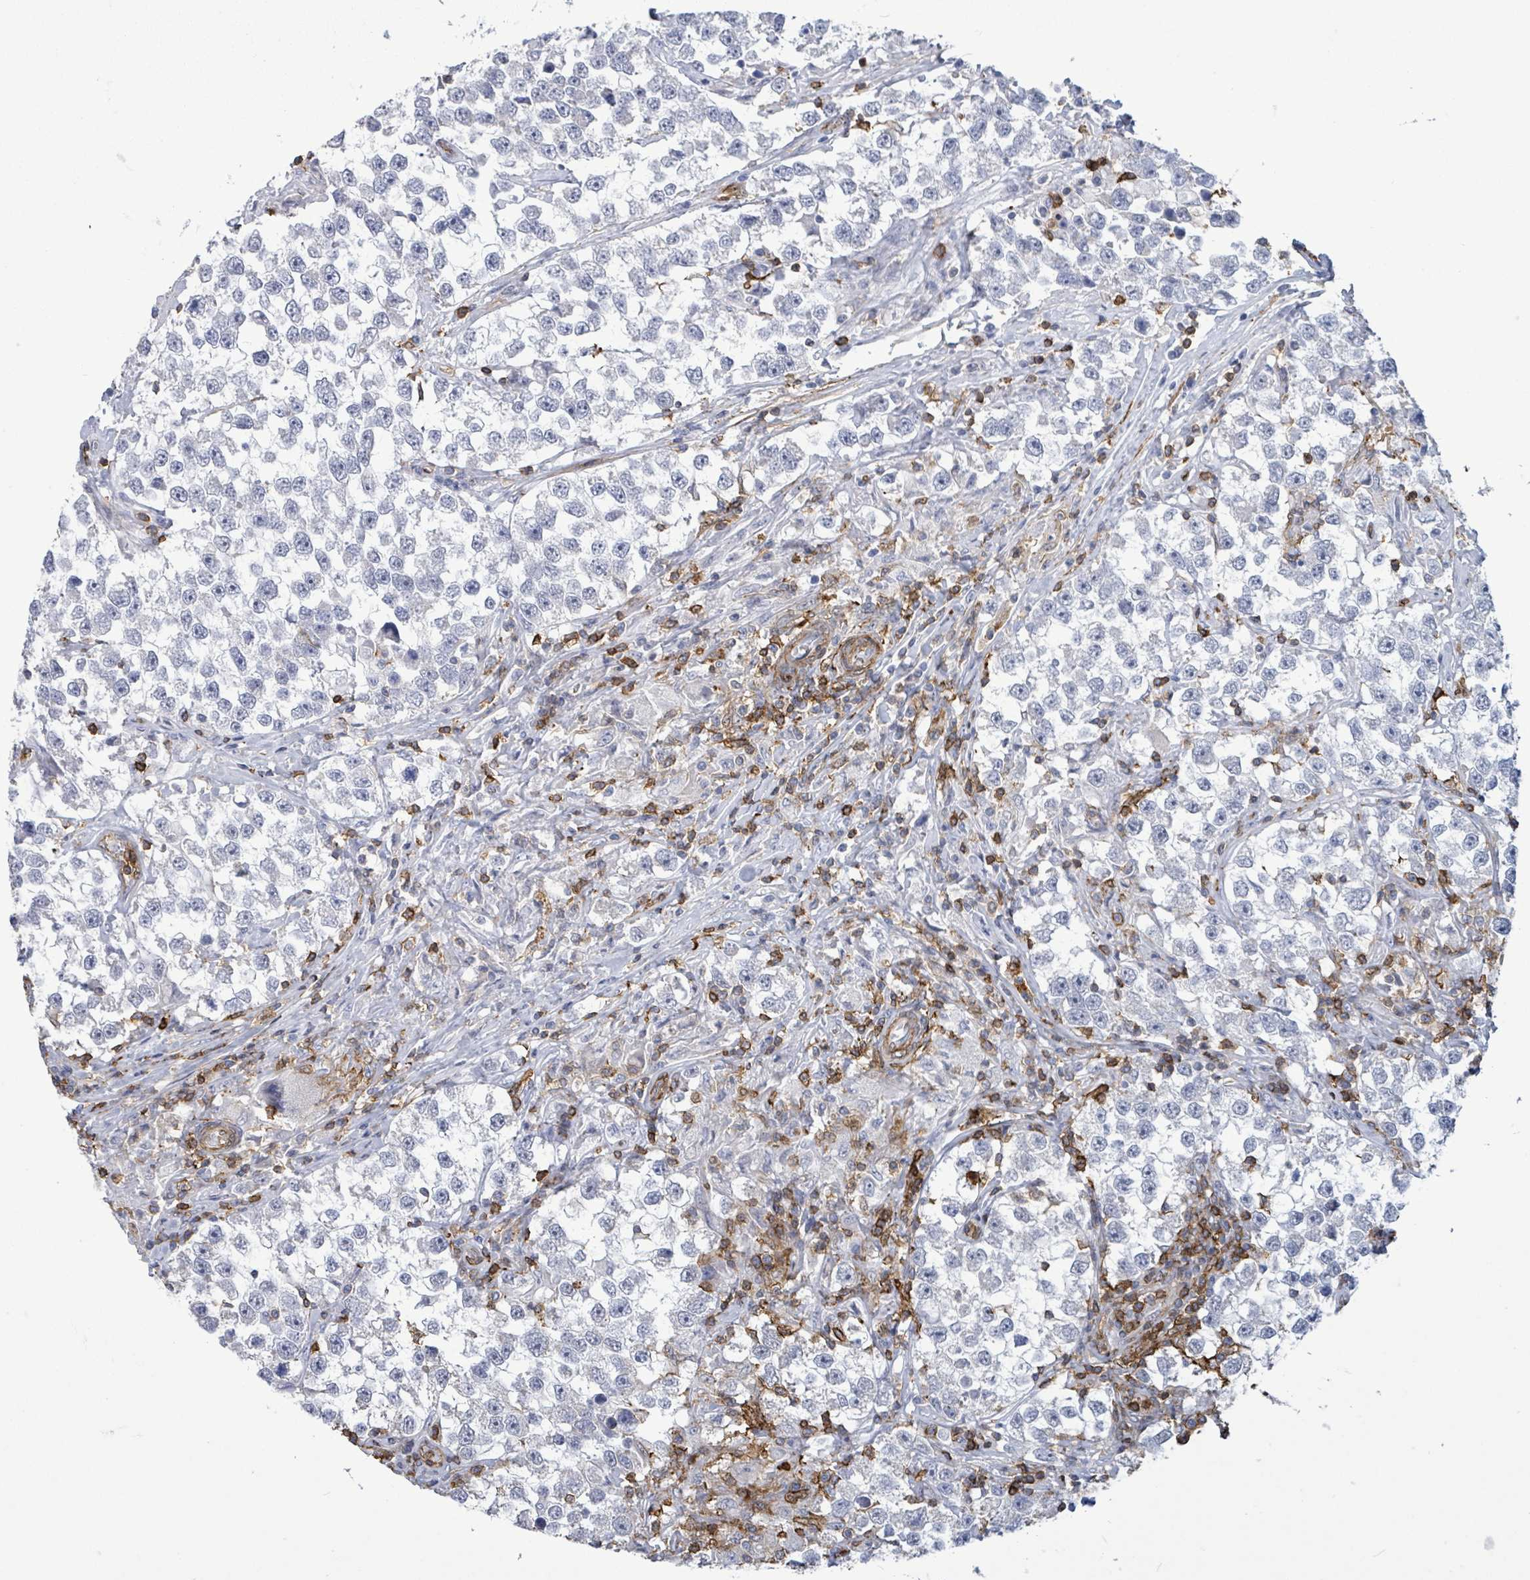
{"staining": {"intensity": "negative", "quantity": "none", "location": "none"}, "tissue": "testis cancer", "cell_type": "Tumor cells", "image_type": "cancer", "snomed": [{"axis": "morphology", "description": "Seminoma, NOS"}, {"axis": "topography", "description": "Testis"}], "caption": "A photomicrograph of testis seminoma stained for a protein demonstrates no brown staining in tumor cells.", "gene": "PRKRIP1", "patient": {"sex": "male", "age": 46}}